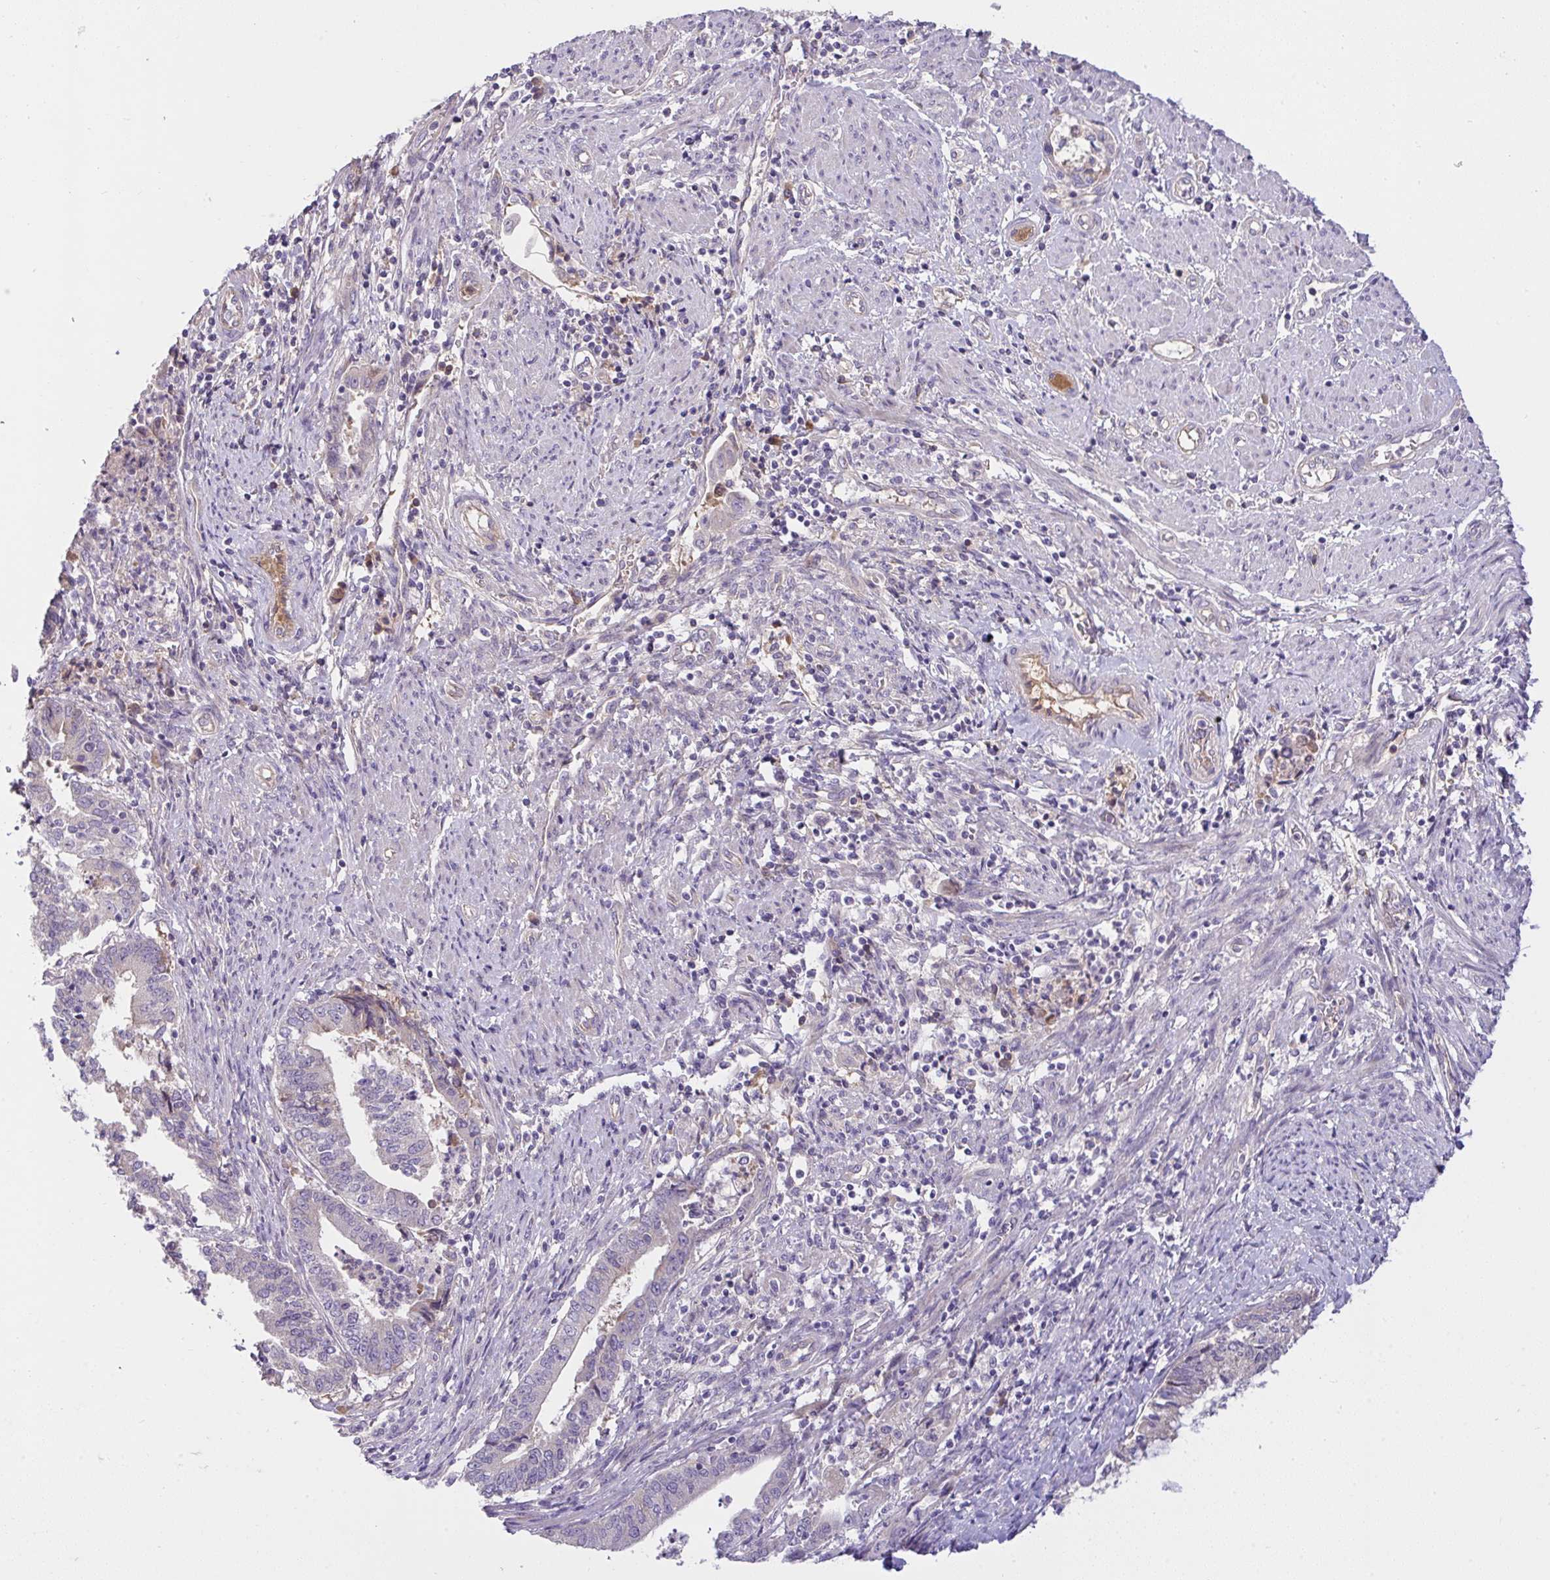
{"staining": {"intensity": "negative", "quantity": "none", "location": "none"}, "tissue": "endometrial cancer", "cell_type": "Tumor cells", "image_type": "cancer", "snomed": [{"axis": "morphology", "description": "Adenocarcinoma, NOS"}, {"axis": "topography", "description": "Endometrium"}], "caption": "A micrograph of human adenocarcinoma (endometrial) is negative for staining in tumor cells. The staining was performed using DAB to visualize the protein expression in brown, while the nuclei were stained in blue with hematoxylin (Magnification: 20x).", "gene": "ZNF581", "patient": {"sex": "female", "age": 65}}